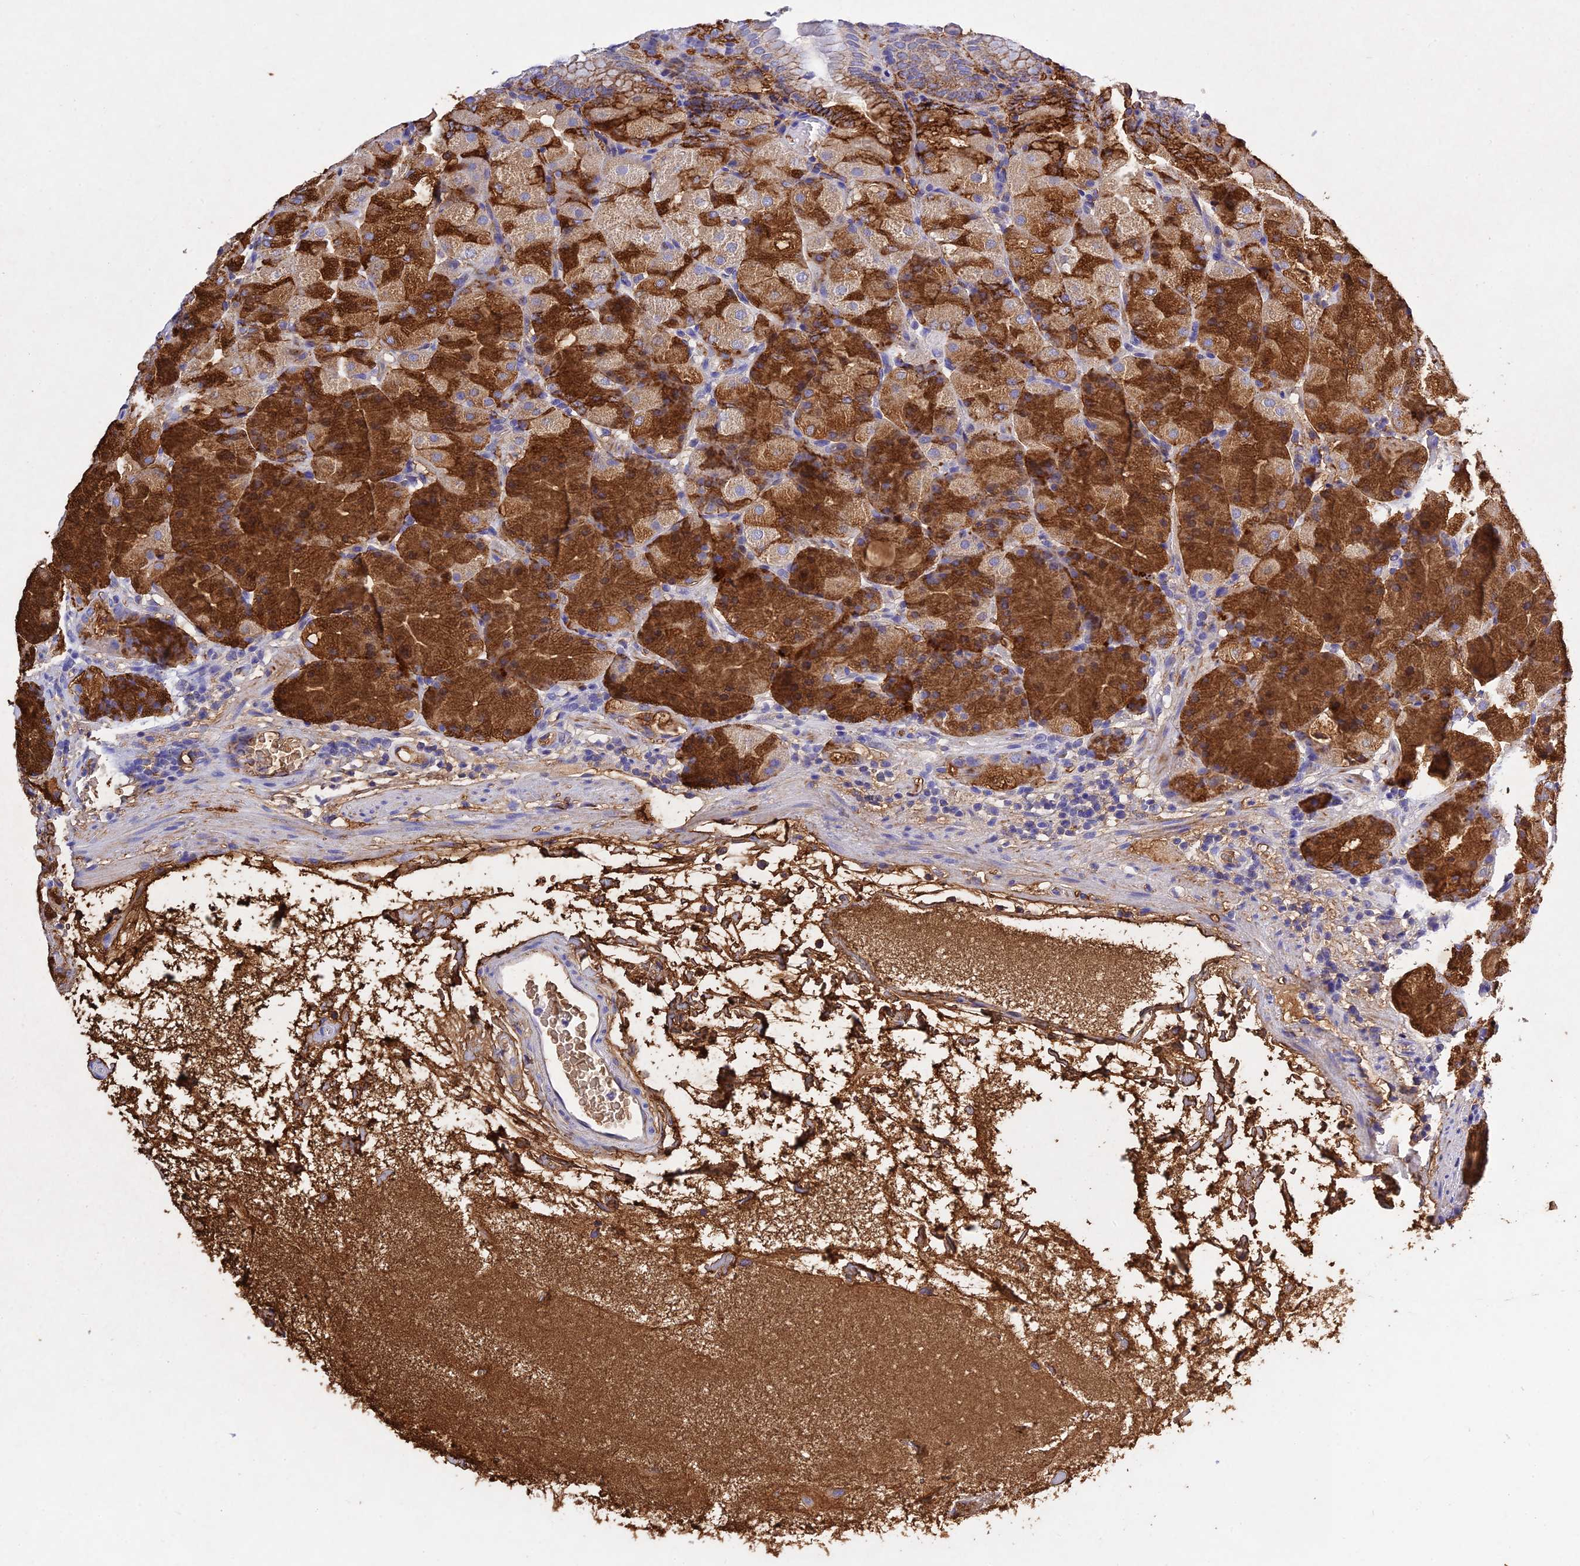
{"staining": {"intensity": "strong", "quantity": "25%-75%", "location": "cytoplasmic/membranous"}, "tissue": "stomach", "cell_type": "Glandular cells", "image_type": "normal", "snomed": [{"axis": "morphology", "description": "Normal tissue, NOS"}, {"axis": "topography", "description": "Stomach, upper"}, {"axis": "topography", "description": "Stomach, lower"}], "caption": "Immunohistochemical staining of normal human stomach exhibits 25%-75% levels of strong cytoplasmic/membranous protein expression in approximately 25%-75% of glandular cells.", "gene": "MS4A5", "patient": {"sex": "male", "age": 62}}